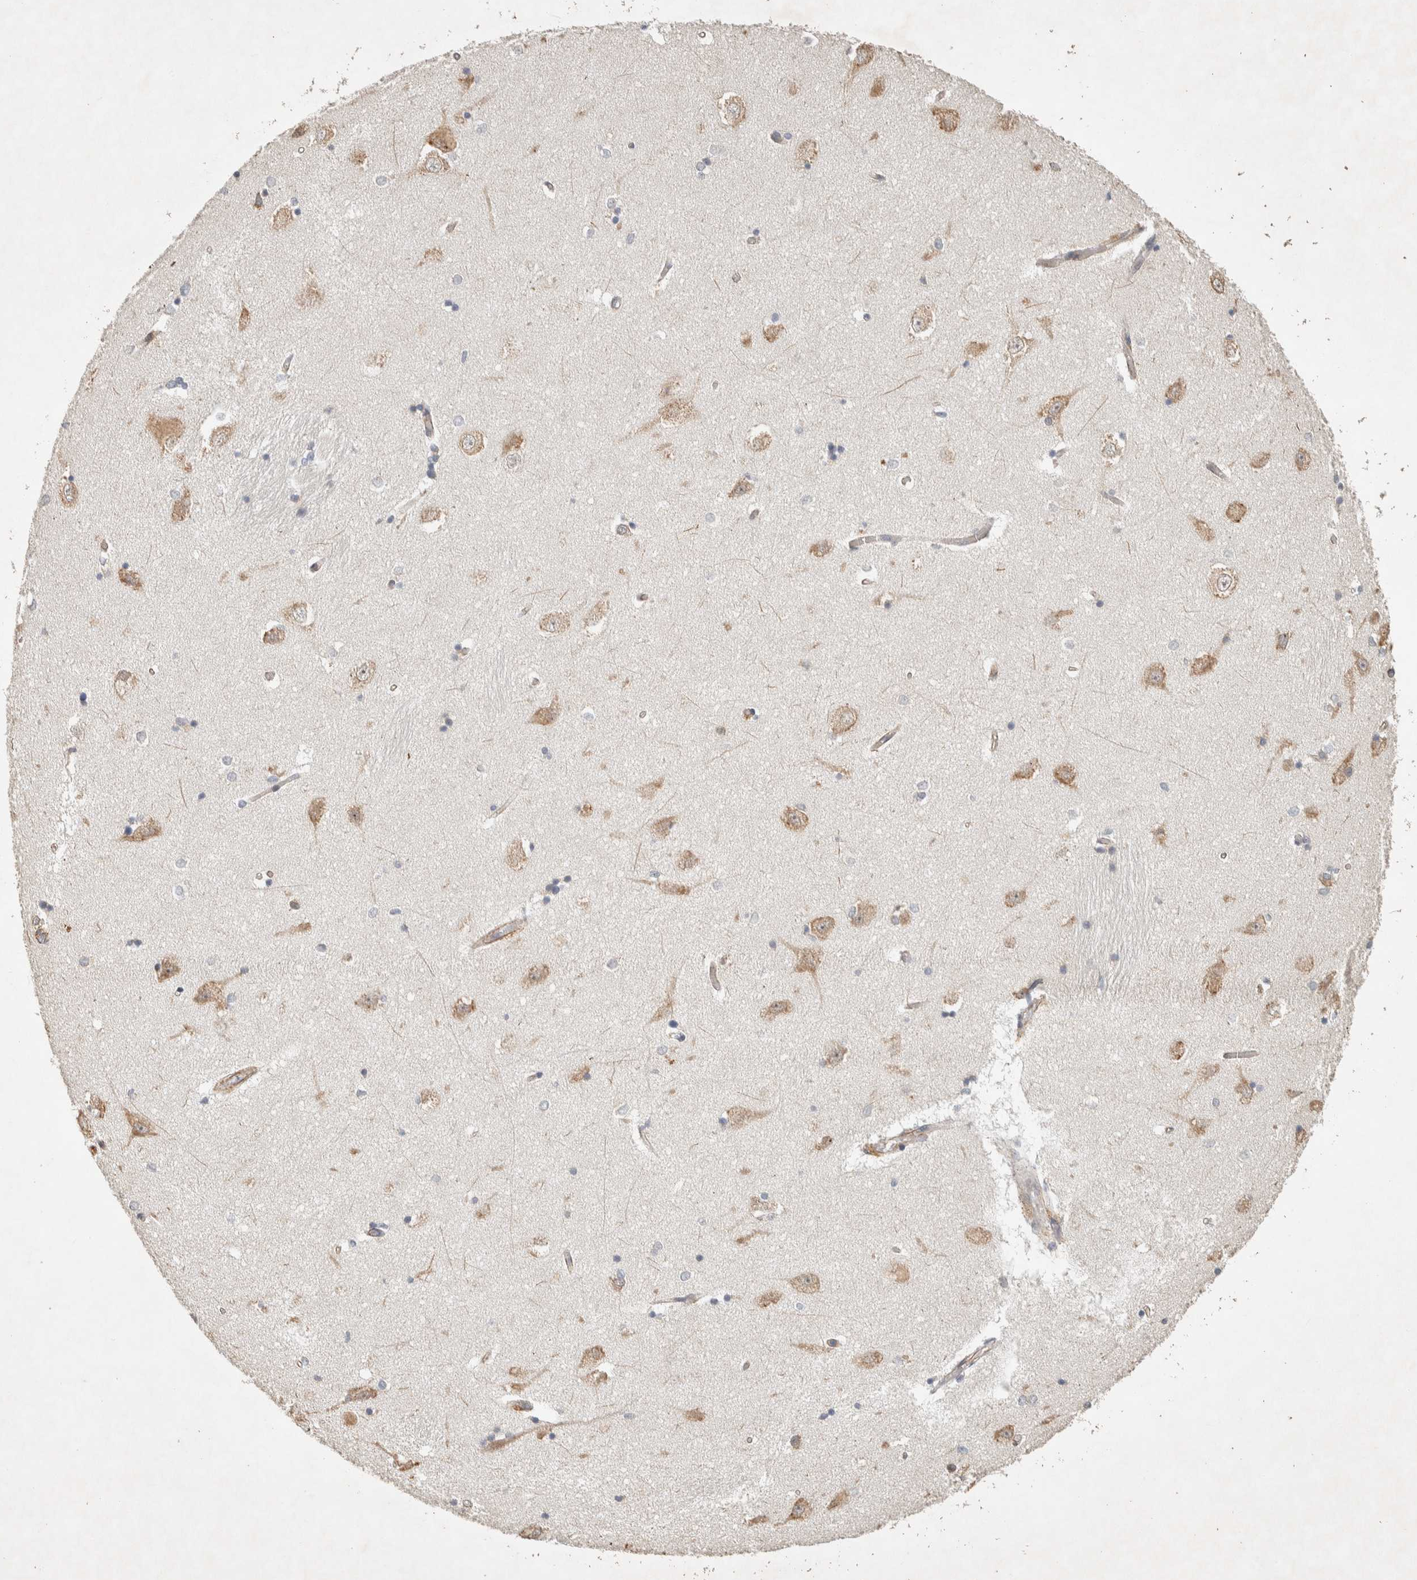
{"staining": {"intensity": "negative", "quantity": "none", "location": "none"}, "tissue": "hippocampus", "cell_type": "Glial cells", "image_type": "normal", "snomed": [{"axis": "morphology", "description": "Normal tissue, NOS"}, {"axis": "topography", "description": "Hippocampus"}], "caption": "This is a image of immunohistochemistry (IHC) staining of normal hippocampus, which shows no positivity in glial cells. Brightfield microscopy of immunohistochemistry stained with DAB (brown) and hematoxylin (blue), captured at high magnification.", "gene": "KLHL40", "patient": {"sex": "male", "age": 45}}